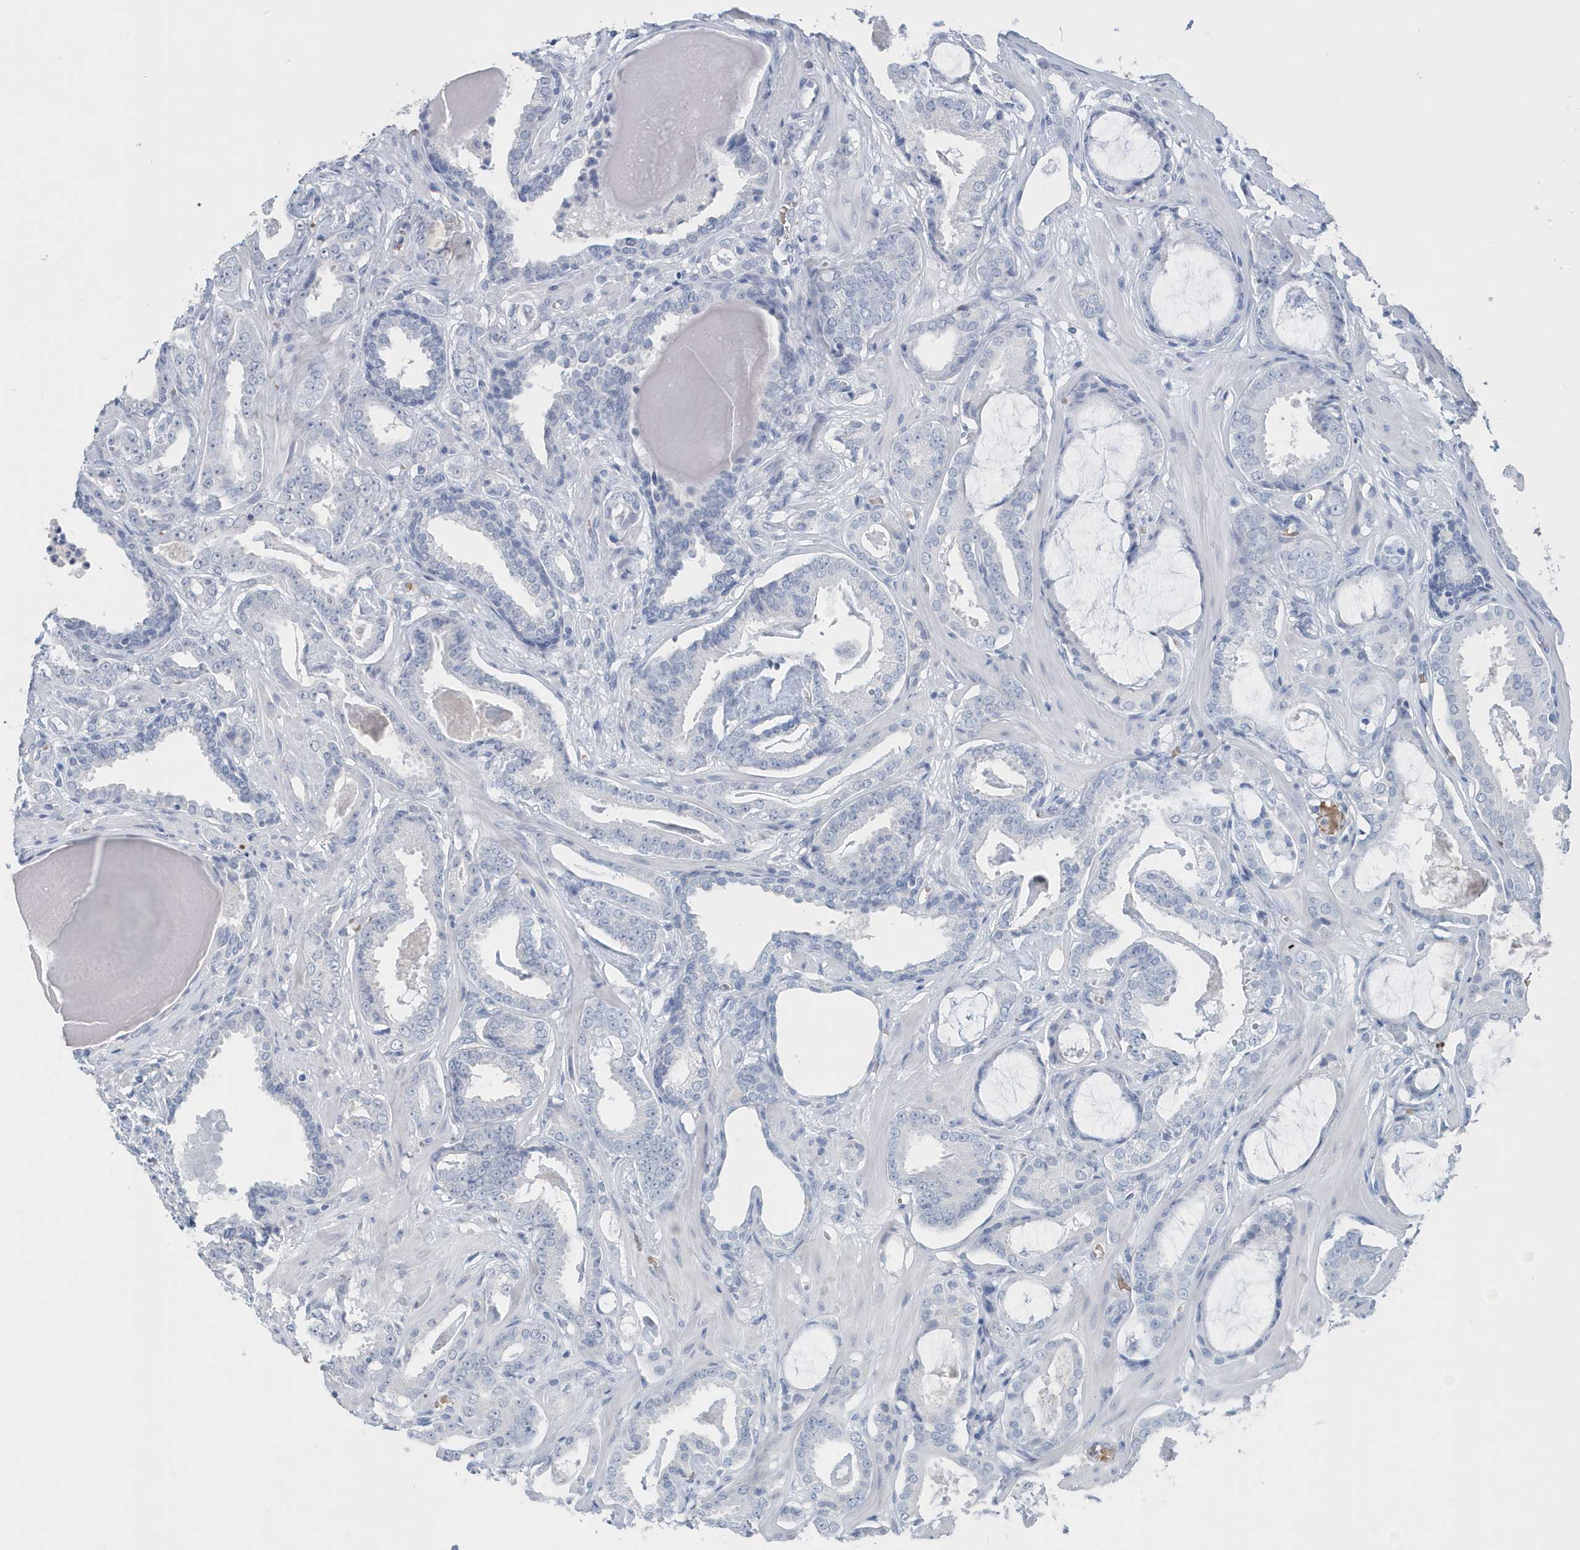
{"staining": {"intensity": "negative", "quantity": "none", "location": "none"}, "tissue": "prostate cancer", "cell_type": "Tumor cells", "image_type": "cancer", "snomed": [{"axis": "morphology", "description": "Adenocarcinoma, Low grade"}, {"axis": "topography", "description": "Prostate"}], "caption": "DAB immunohistochemical staining of human prostate low-grade adenocarcinoma demonstrates no significant positivity in tumor cells. (DAB (3,3'-diaminobenzidine) immunohistochemistry (IHC) visualized using brightfield microscopy, high magnification).", "gene": "HBA2", "patient": {"sex": "male", "age": 53}}